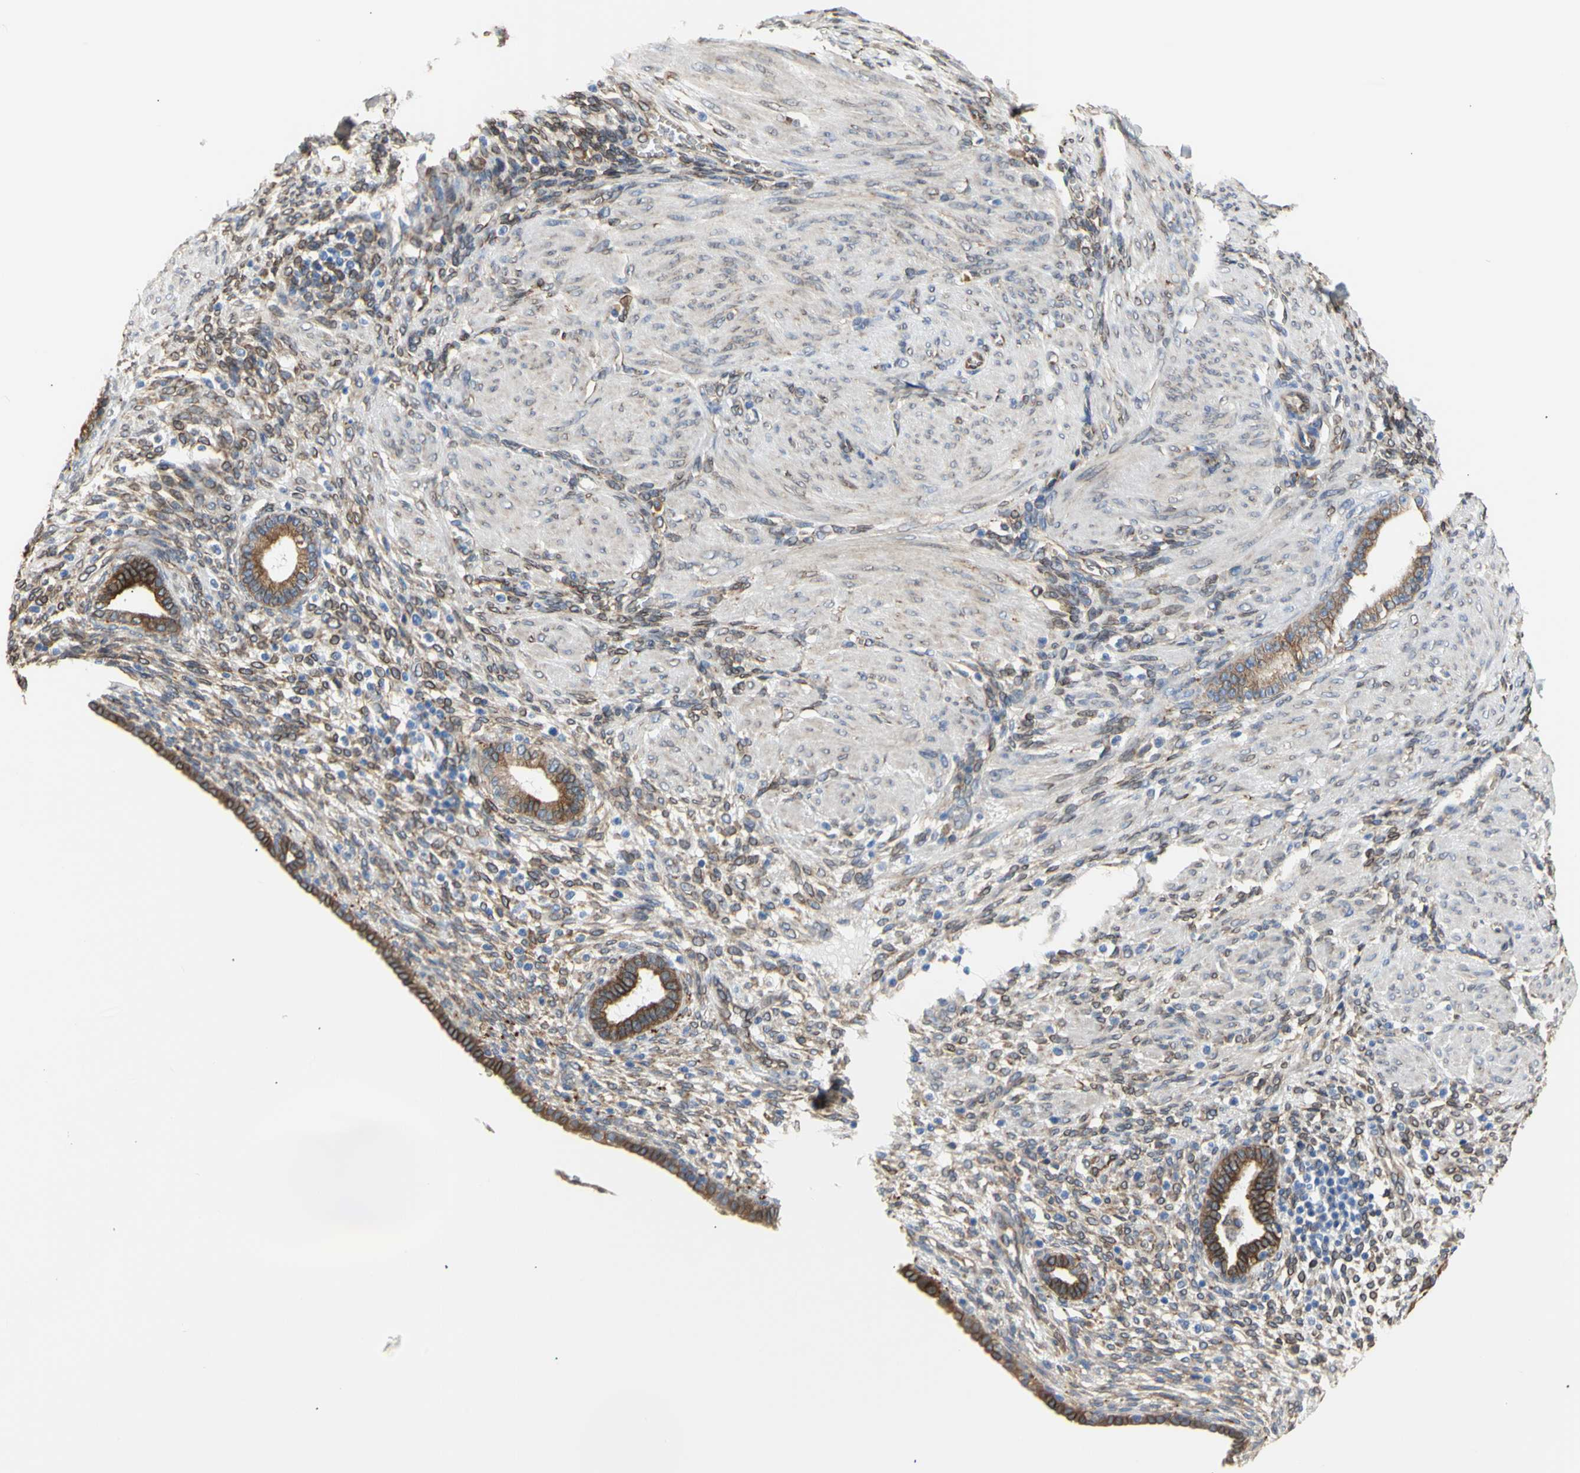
{"staining": {"intensity": "moderate", "quantity": "<25%", "location": "cytoplasmic/membranous,nuclear"}, "tissue": "endometrium", "cell_type": "Cells in endometrial stroma", "image_type": "normal", "snomed": [{"axis": "morphology", "description": "Normal tissue, NOS"}, {"axis": "topography", "description": "Endometrium"}], "caption": "This image demonstrates IHC staining of benign endometrium, with low moderate cytoplasmic/membranous,nuclear expression in about <25% of cells in endometrial stroma.", "gene": "ERLIN1", "patient": {"sex": "female", "age": 72}}